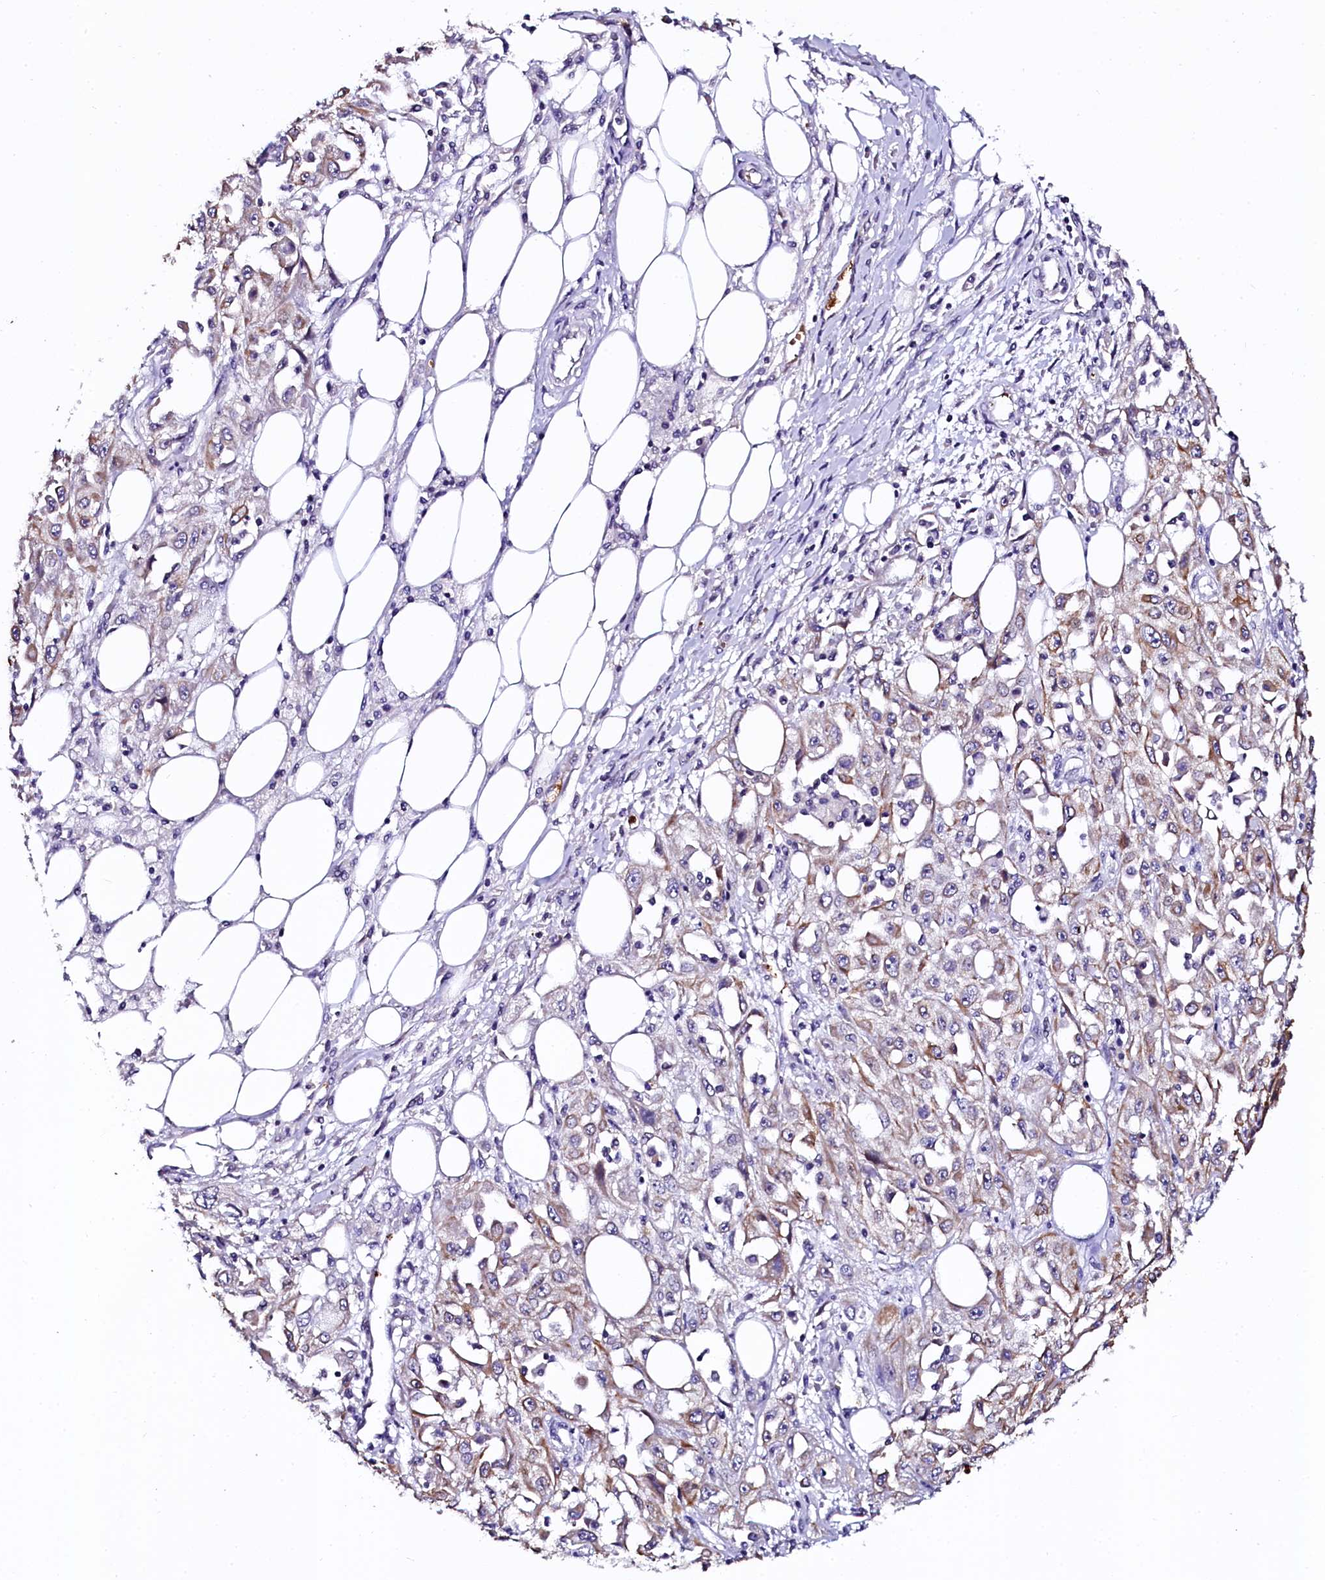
{"staining": {"intensity": "weak", "quantity": "25%-75%", "location": "cytoplasmic/membranous"}, "tissue": "skin cancer", "cell_type": "Tumor cells", "image_type": "cancer", "snomed": [{"axis": "morphology", "description": "Squamous cell carcinoma, NOS"}, {"axis": "morphology", "description": "Squamous cell carcinoma, metastatic, NOS"}, {"axis": "topography", "description": "Skin"}, {"axis": "topography", "description": "Lymph node"}], "caption": "Skin metastatic squamous cell carcinoma stained for a protein shows weak cytoplasmic/membranous positivity in tumor cells.", "gene": "CTDSPL2", "patient": {"sex": "male", "age": 75}}